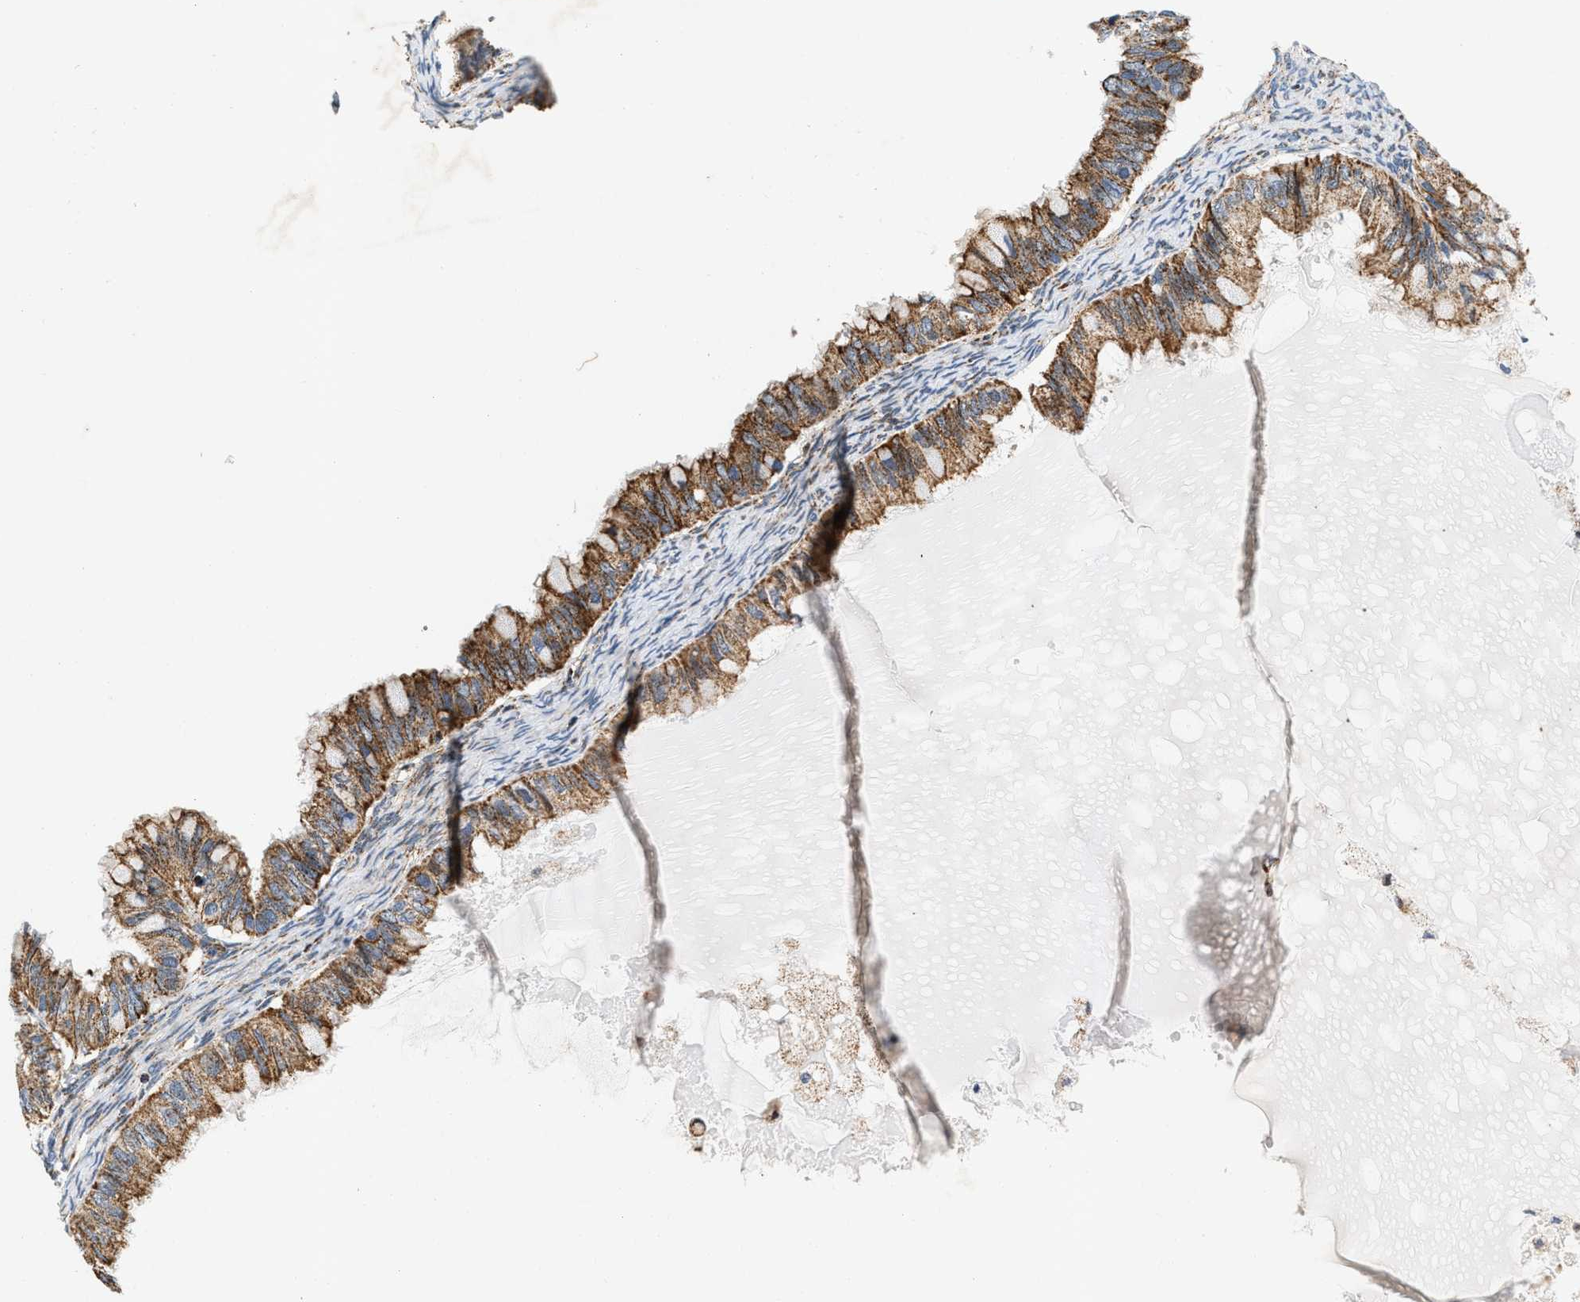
{"staining": {"intensity": "moderate", "quantity": ">75%", "location": "cytoplasmic/membranous"}, "tissue": "ovarian cancer", "cell_type": "Tumor cells", "image_type": "cancer", "snomed": [{"axis": "morphology", "description": "Cystadenocarcinoma, mucinous, NOS"}, {"axis": "topography", "description": "Ovary"}], "caption": "Approximately >75% of tumor cells in human mucinous cystadenocarcinoma (ovarian) display moderate cytoplasmic/membranous protein positivity as visualized by brown immunohistochemical staining.", "gene": "PDE1A", "patient": {"sex": "female", "age": 80}}